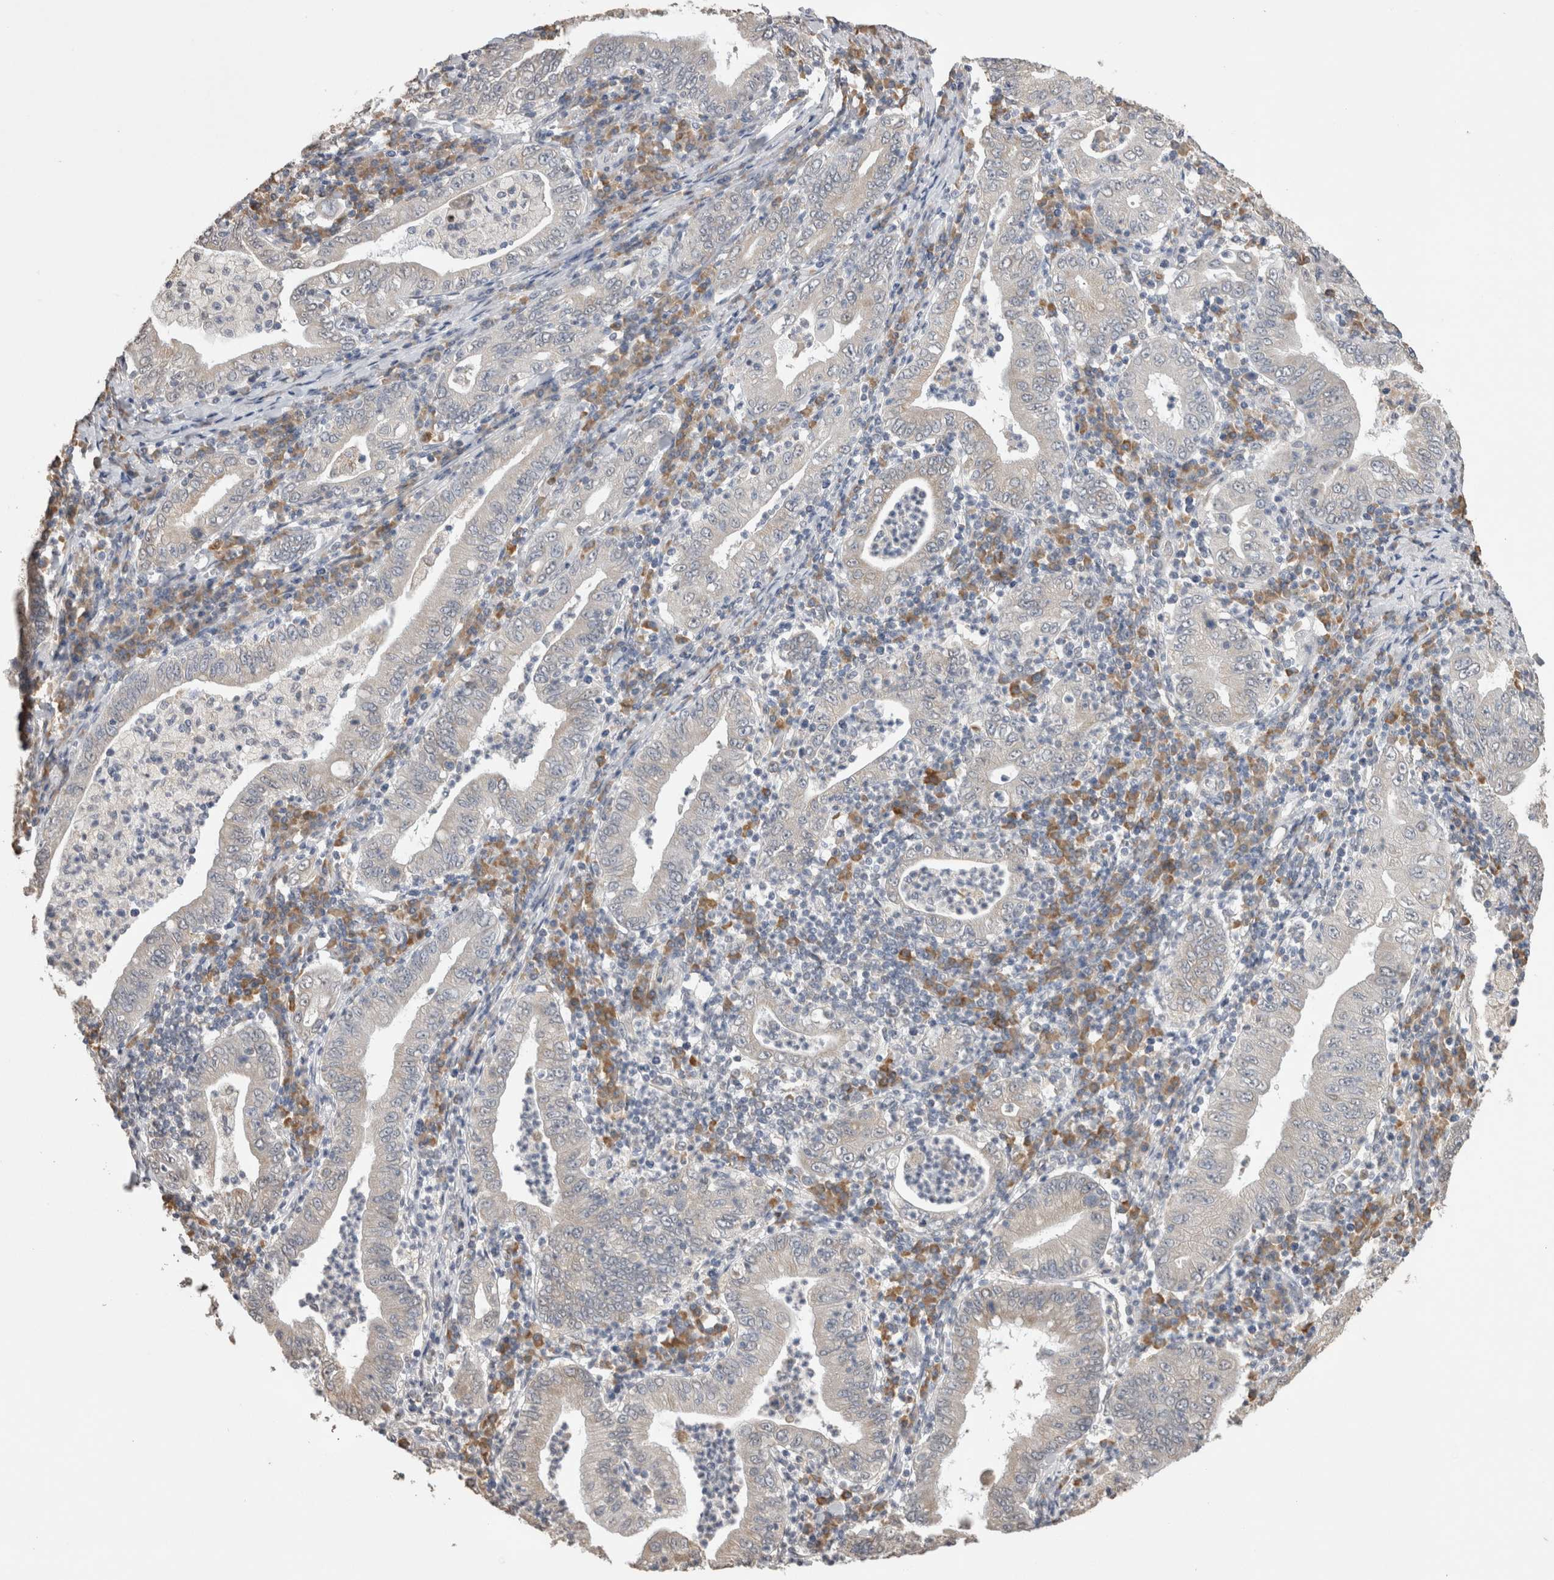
{"staining": {"intensity": "negative", "quantity": "none", "location": "none"}, "tissue": "stomach cancer", "cell_type": "Tumor cells", "image_type": "cancer", "snomed": [{"axis": "morphology", "description": "Normal tissue, NOS"}, {"axis": "morphology", "description": "Adenocarcinoma, NOS"}, {"axis": "topography", "description": "Esophagus"}, {"axis": "topography", "description": "Stomach, upper"}, {"axis": "topography", "description": "Peripheral nerve tissue"}], "caption": "Stomach cancer stained for a protein using IHC shows no positivity tumor cells.", "gene": "NOMO1", "patient": {"sex": "male", "age": 62}}